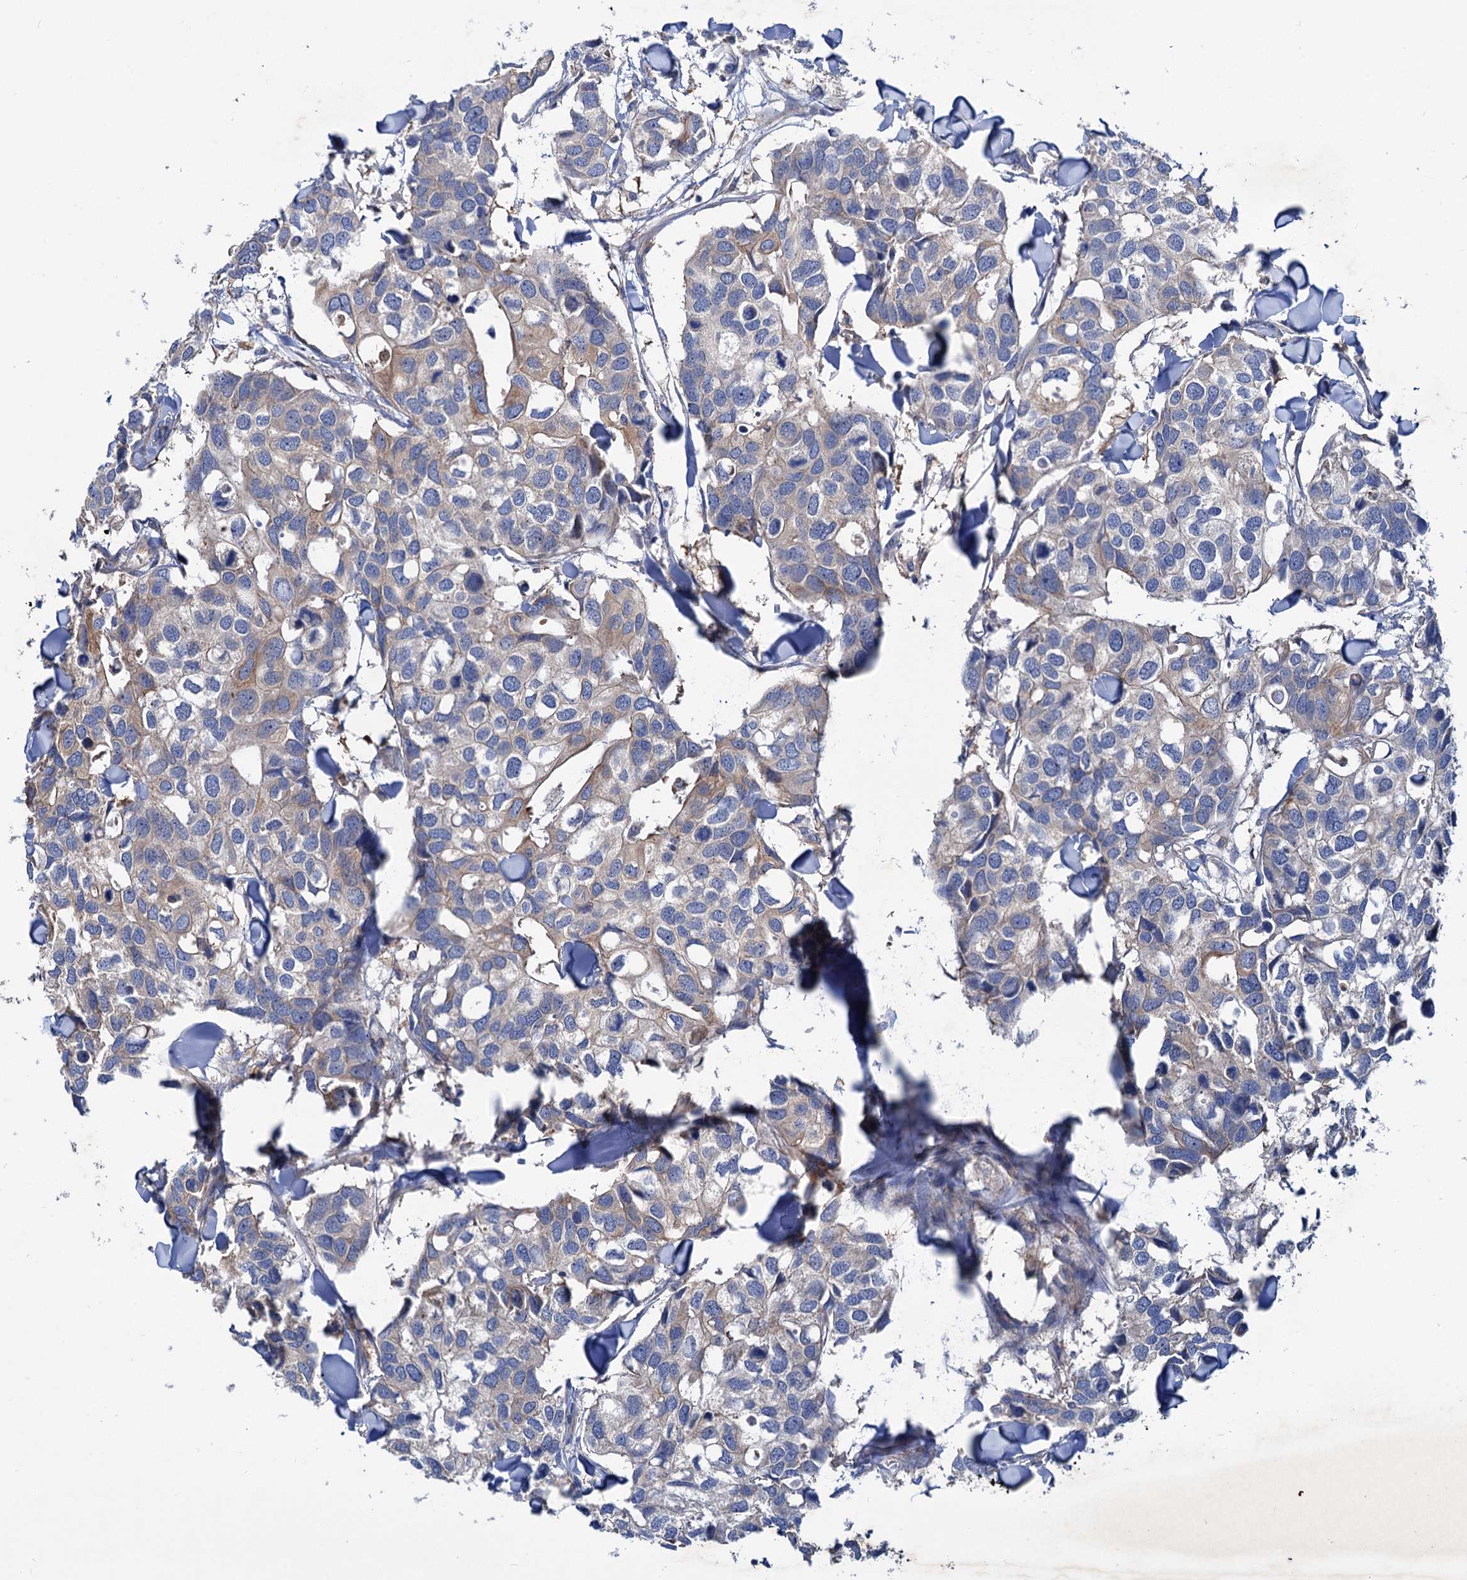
{"staining": {"intensity": "weak", "quantity": "<25%", "location": "cytoplasmic/membranous"}, "tissue": "breast cancer", "cell_type": "Tumor cells", "image_type": "cancer", "snomed": [{"axis": "morphology", "description": "Duct carcinoma"}, {"axis": "topography", "description": "Breast"}], "caption": "DAB immunohistochemical staining of human breast cancer demonstrates no significant staining in tumor cells.", "gene": "TRIM55", "patient": {"sex": "female", "age": 83}}